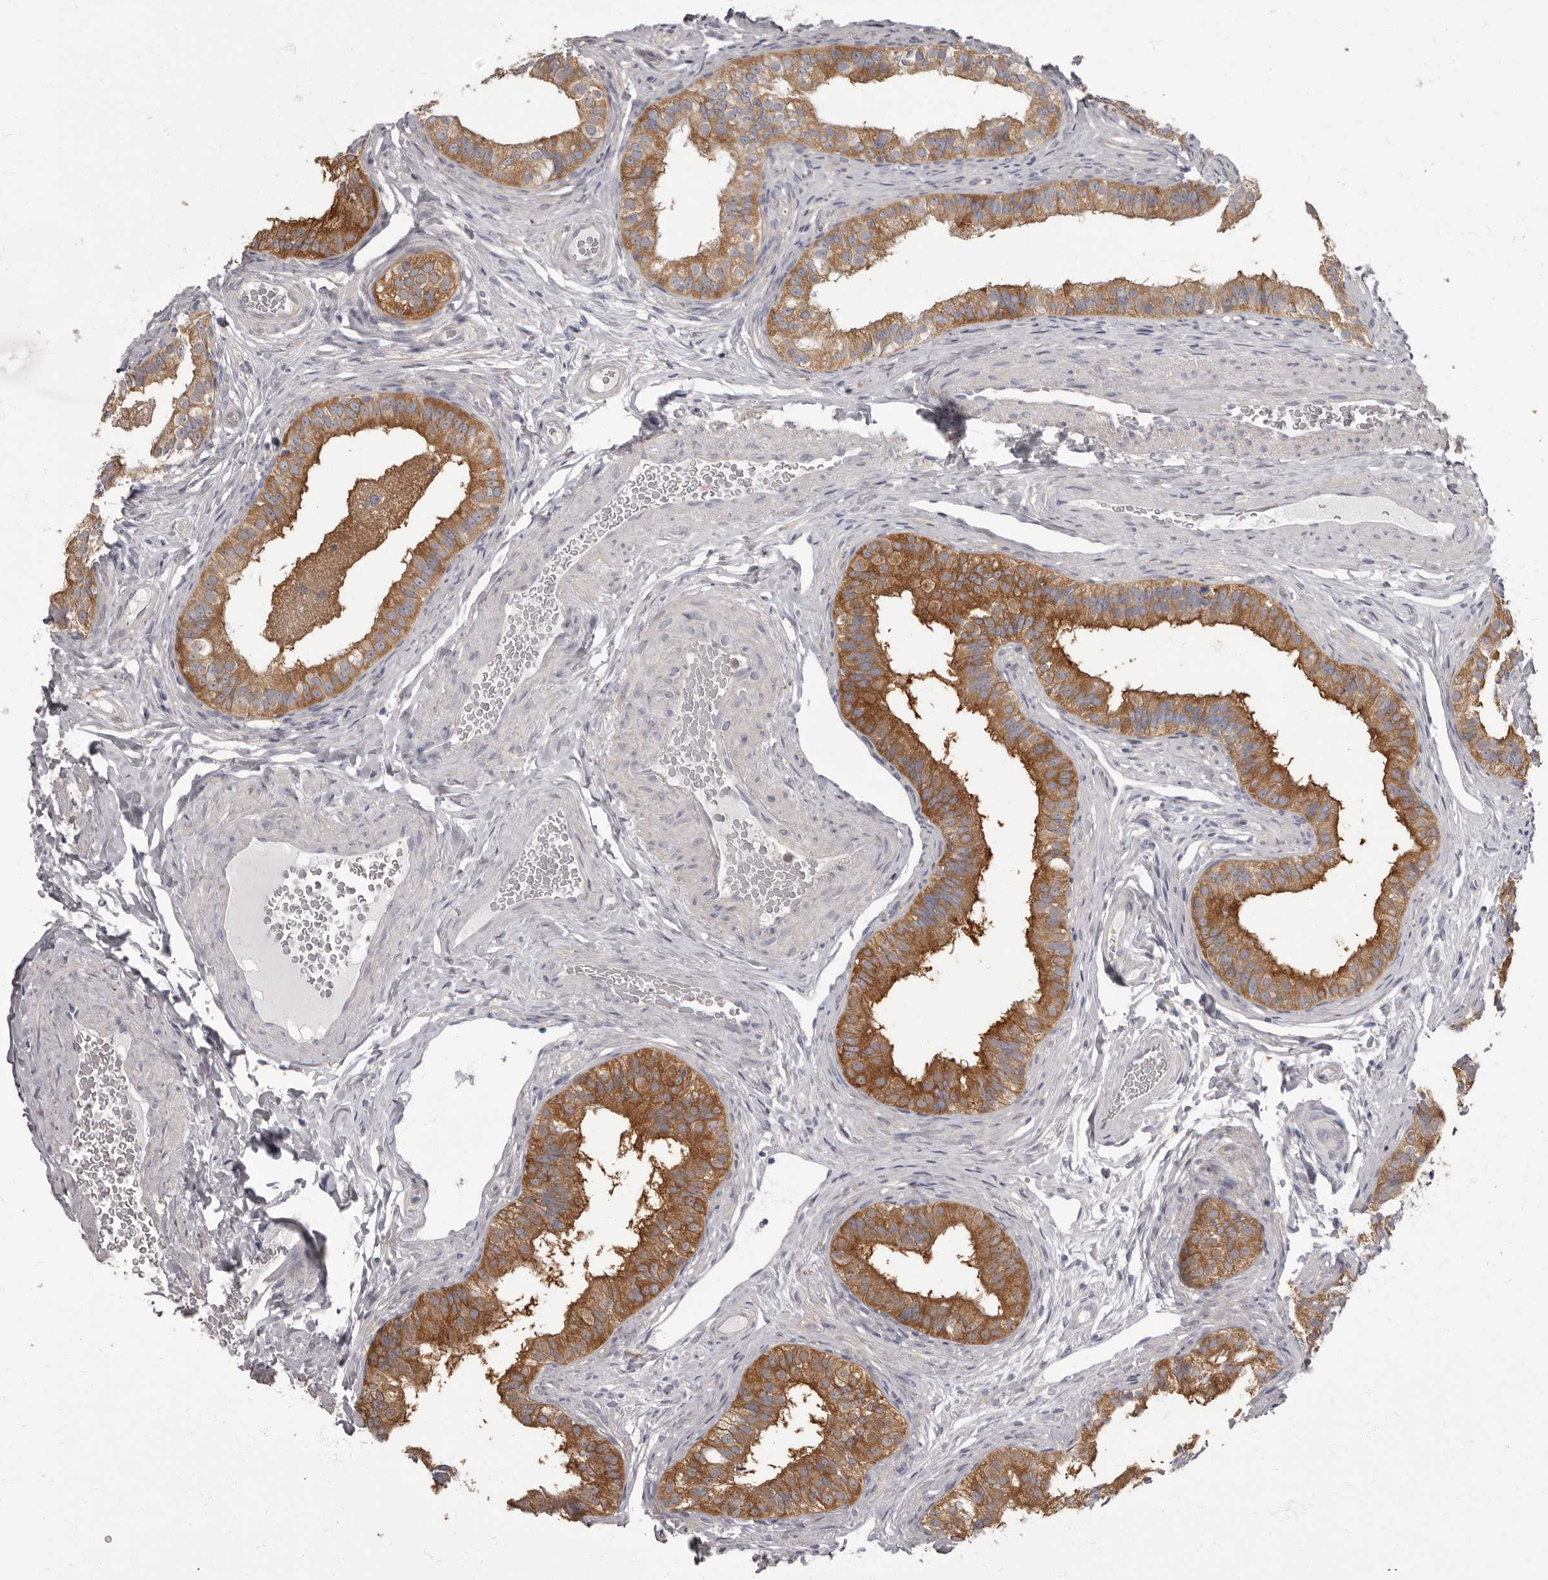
{"staining": {"intensity": "moderate", "quantity": ">75%", "location": "cytoplasmic/membranous"}, "tissue": "epididymis", "cell_type": "Glandular cells", "image_type": "normal", "snomed": [{"axis": "morphology", "description": "Normal tissue, NOS"}, {"axis": "topography", "description": "Epididymis"}], "caption": "Epididymis stained with IHC demonstrates moderate cytoplasmic/membranous staining in approximately >75% of glandular cells. (DAB IHC, brown staining for protein, blue staining for nuclei).", "gene": "APEH", "patient": {"sex": "male", "age": 49}}